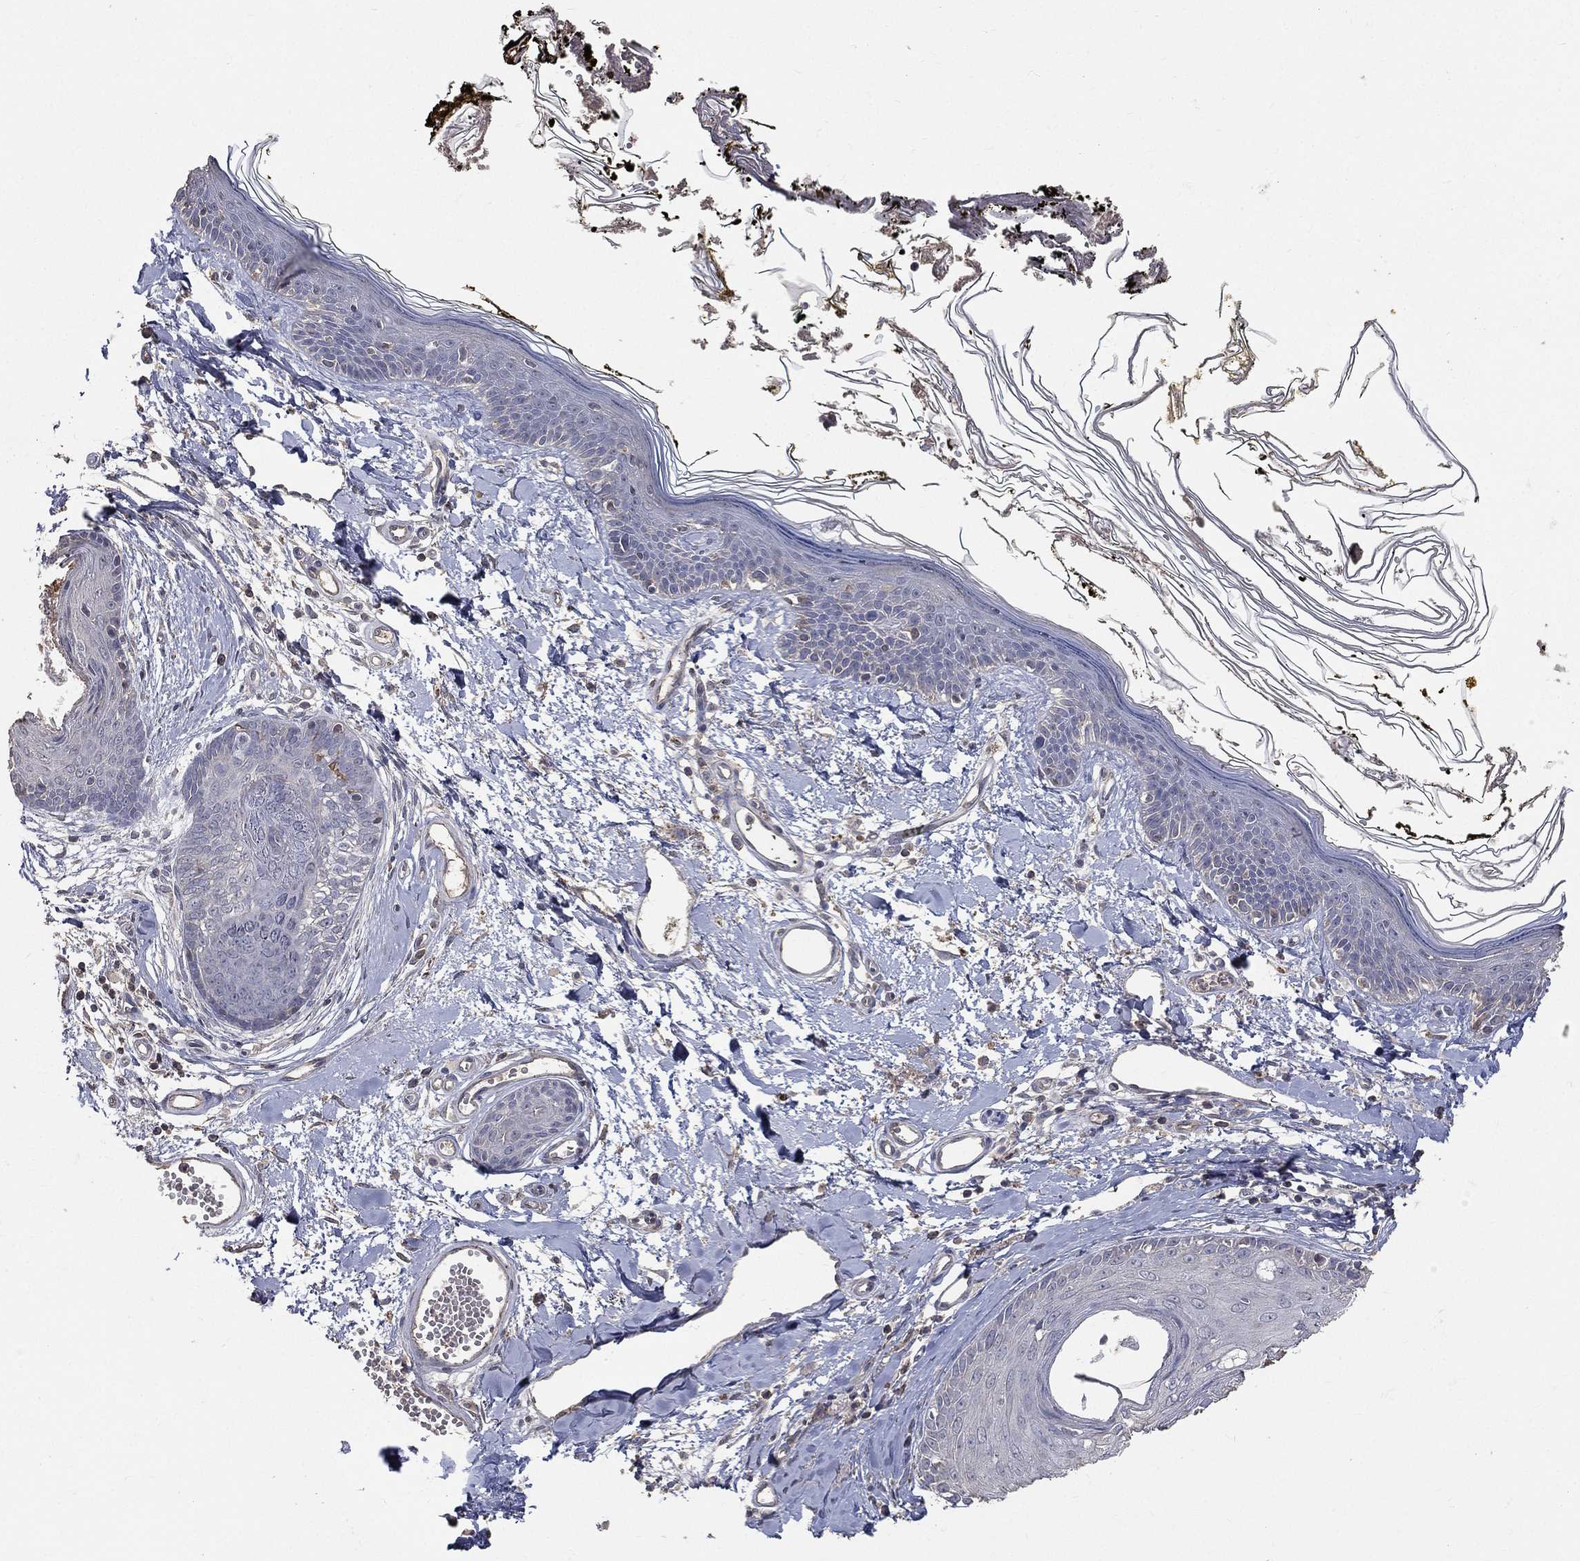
{"staining": {"intensity": "negative", "quantity": "none", "location": "none"}, "tissue": "skin", "cell_type": "Fibroblasts", "image_type": "normal", "snomed": [{"axis": "morphology", "description": "Normal tissue, NOS"}, {"axis": "topography", "description": "Skin"}], "caption": "Histopathology image shows no significant protein expression in fibroblasts of benign skin.", "gene": "SNAP25", "patient": {"sex": "male", "age": 76}}